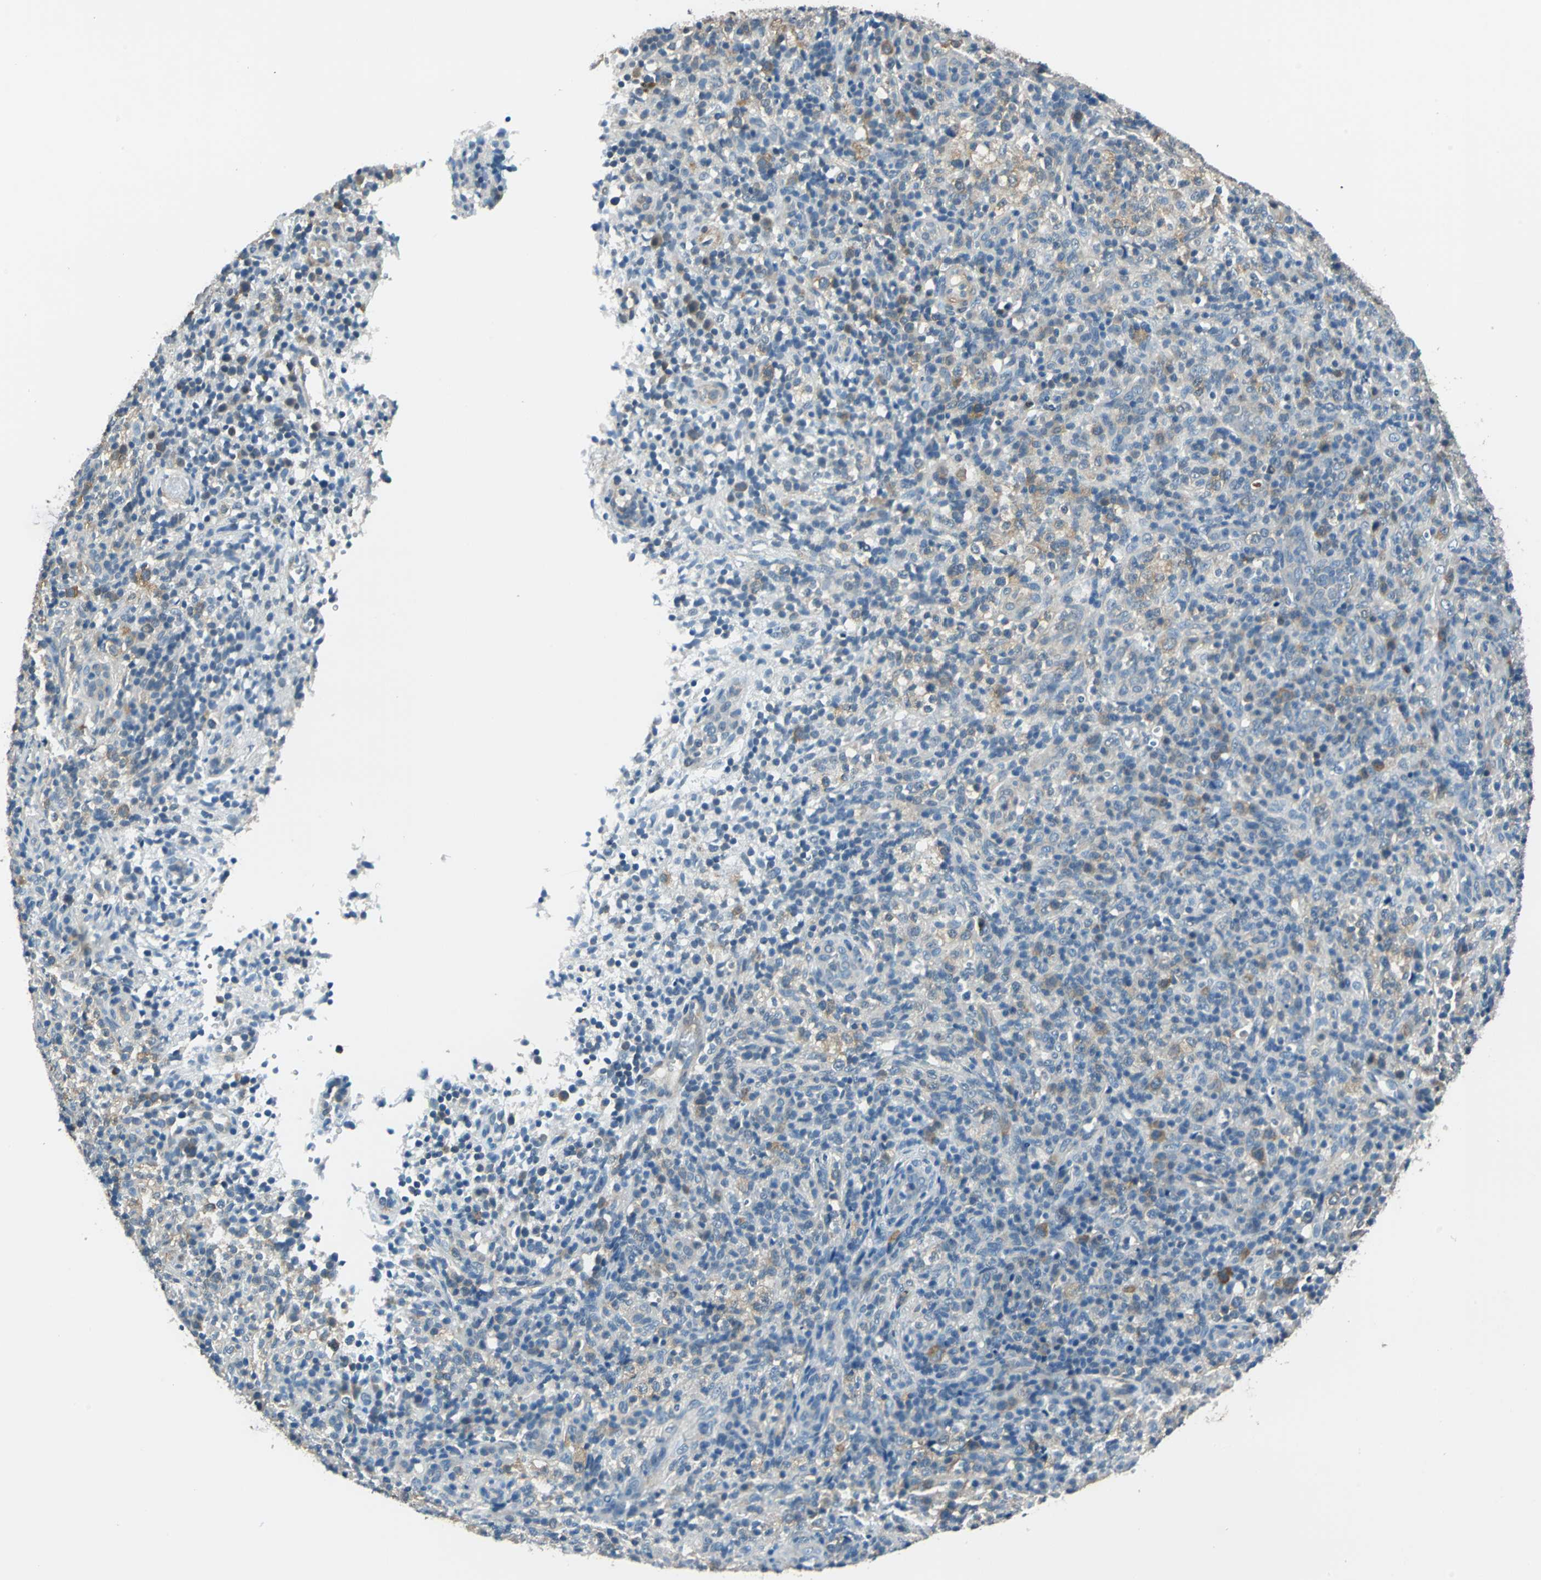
{"staining": {"intensity": "moderate", "quantity": "25%-75%", "location": "cytoplasmic/membranous"}, "tissue": "lymphoma", "cell_type": "Tumor cells", "image_type": "cancer", "snomed": [{"axis": "morphology", "description": "Malignant lymphoma, non-Hodgkin's type, High grade"}, {"axis": "topography", "description": "Lymph node"}], "caption": "Protein positivity by immunohistochemistry demonstrates moderate cytoplasmic/membranous positivity in approximately 25%-75% of tumor cells in high-grade malignant lymphoma, non-Hodgkin's type. The staining is performed using DAB brown chromogen to label protein expression. The nuclei are counter-stained blue using hematoxylin.", "gene": "FKBP4", "patient": {"sex": "female", "age": 76}}